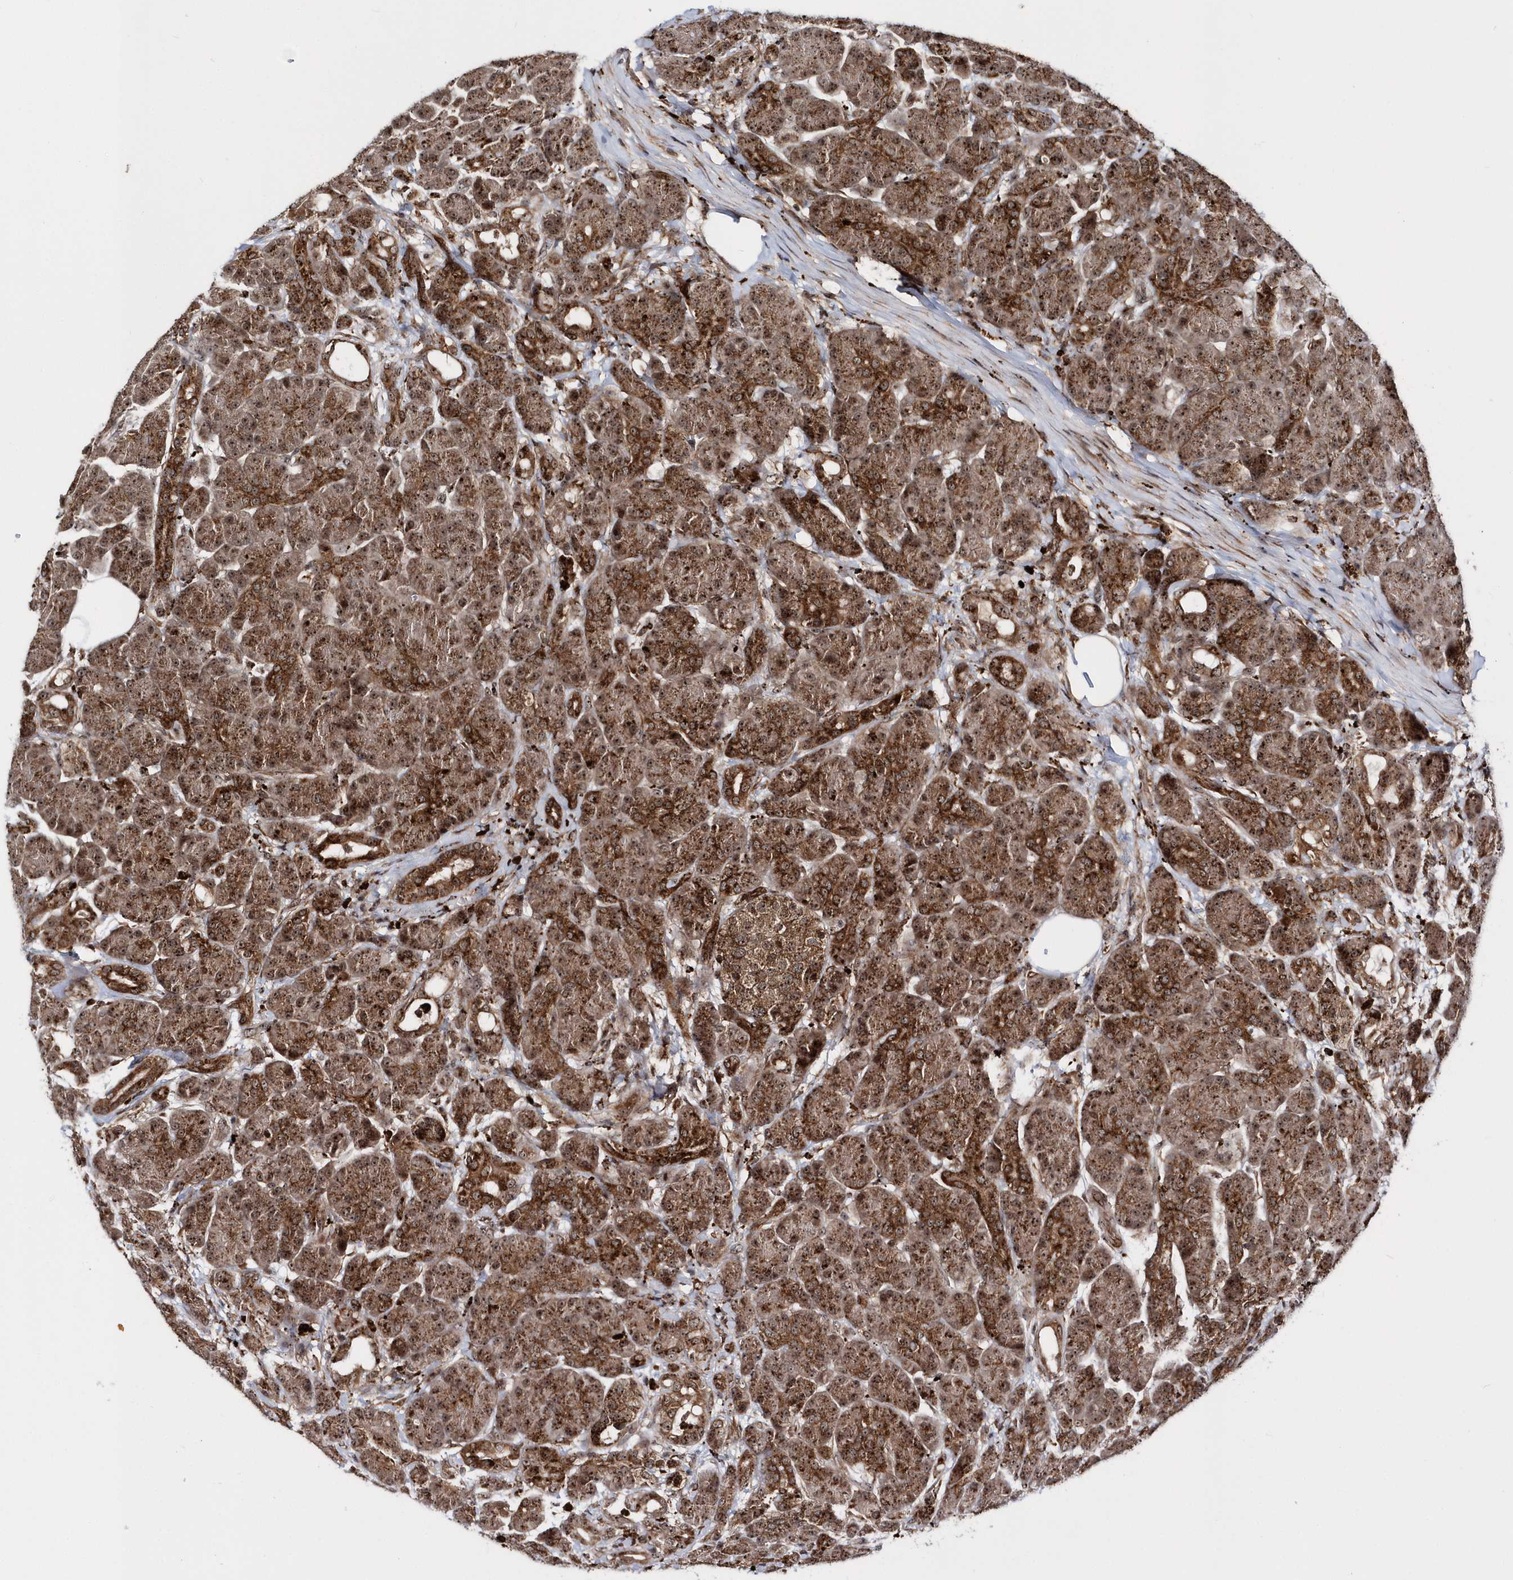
{"staining": {"intensity": "strong", "quantity": ">75%", "location": "cytoplasmic/membranous,nuclear"}, "tissue": "pancreas", "cell_type": "Exocrine glandular cells", "image_type": "normal", "snomed": [{"axis": "morphology", "description": "Normal tissue, NOS"}, {"axis": "topography", "description": "Pancreas"}], "caption": "Benign pancreas exhibits strong cytoplasmic/membranous,nuclear positivity in about >75% of exocrine glandular cells, visualized by immunohistochemistry. (Stains: DAB in brown, nuclei in blue, Microscopy: brightfield microscopy at high magnification).", "gene": "SOWAHB", "patient": {"sex": "male", "age": 63}}